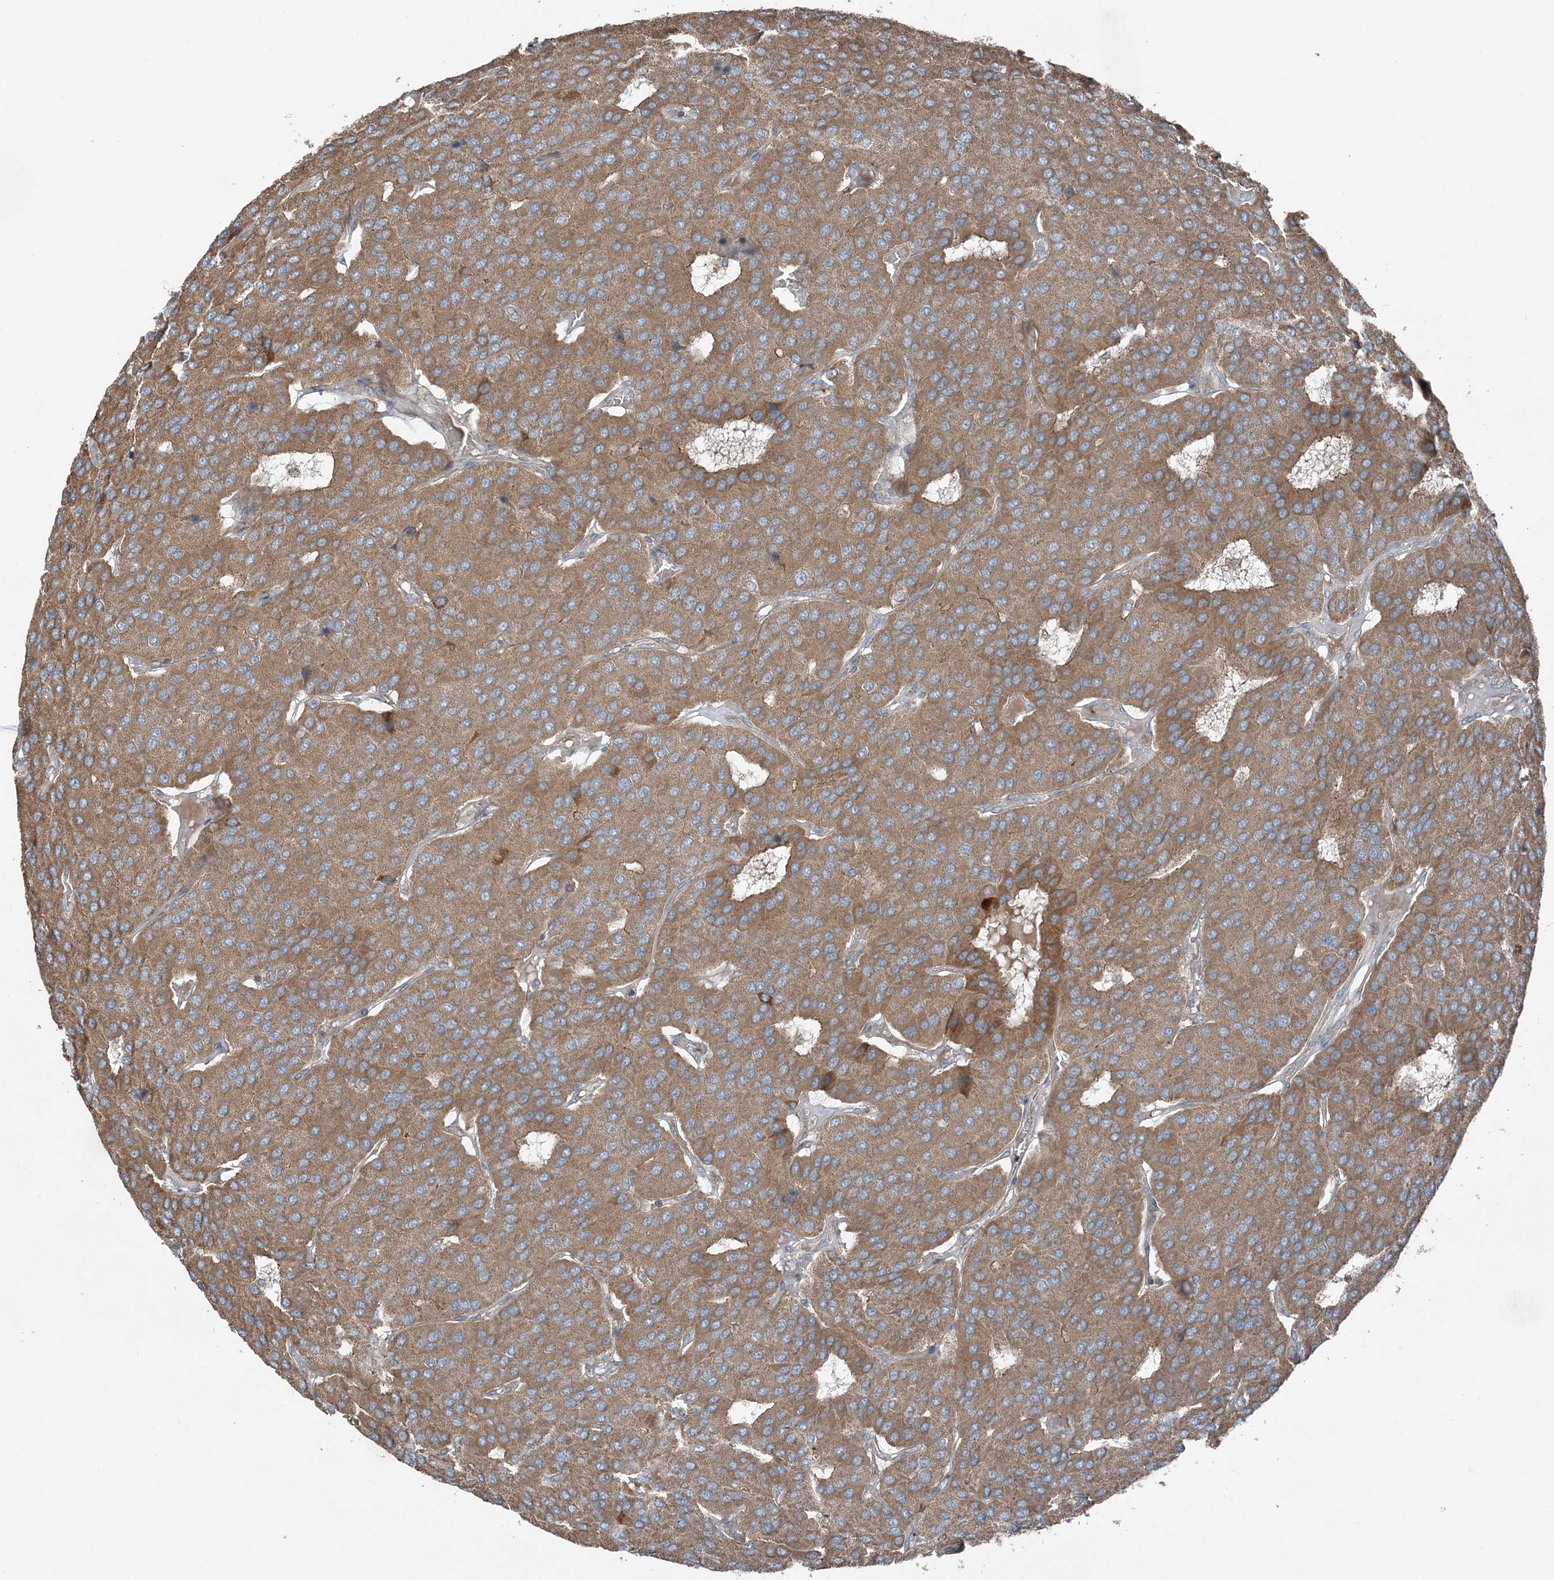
{"staining": {"intensity": "moderate", "quantity": ">75%", "location": "cytoplasmic/membranous"}, "tissue": "parathyroid gland", "cell_type": "Glandular cells", "image_type": "normal", "snomed": [{"axis": "morphology", "description": "Normal tissue, NOS"}, {"axis": "morphology", "description": "Adenoma, NOS"}, {"axis": "topography", "description": "Parathyroid gland"}], "caption": "Protein staining by immunohistochemistry (IHC) displays moderate cytoplasmic/membranous expression in approximately >75% of glandular cells in unremarkable parathyroid gland.", "gene": "KY", "patient": {"sex": "female", "age": 86}}